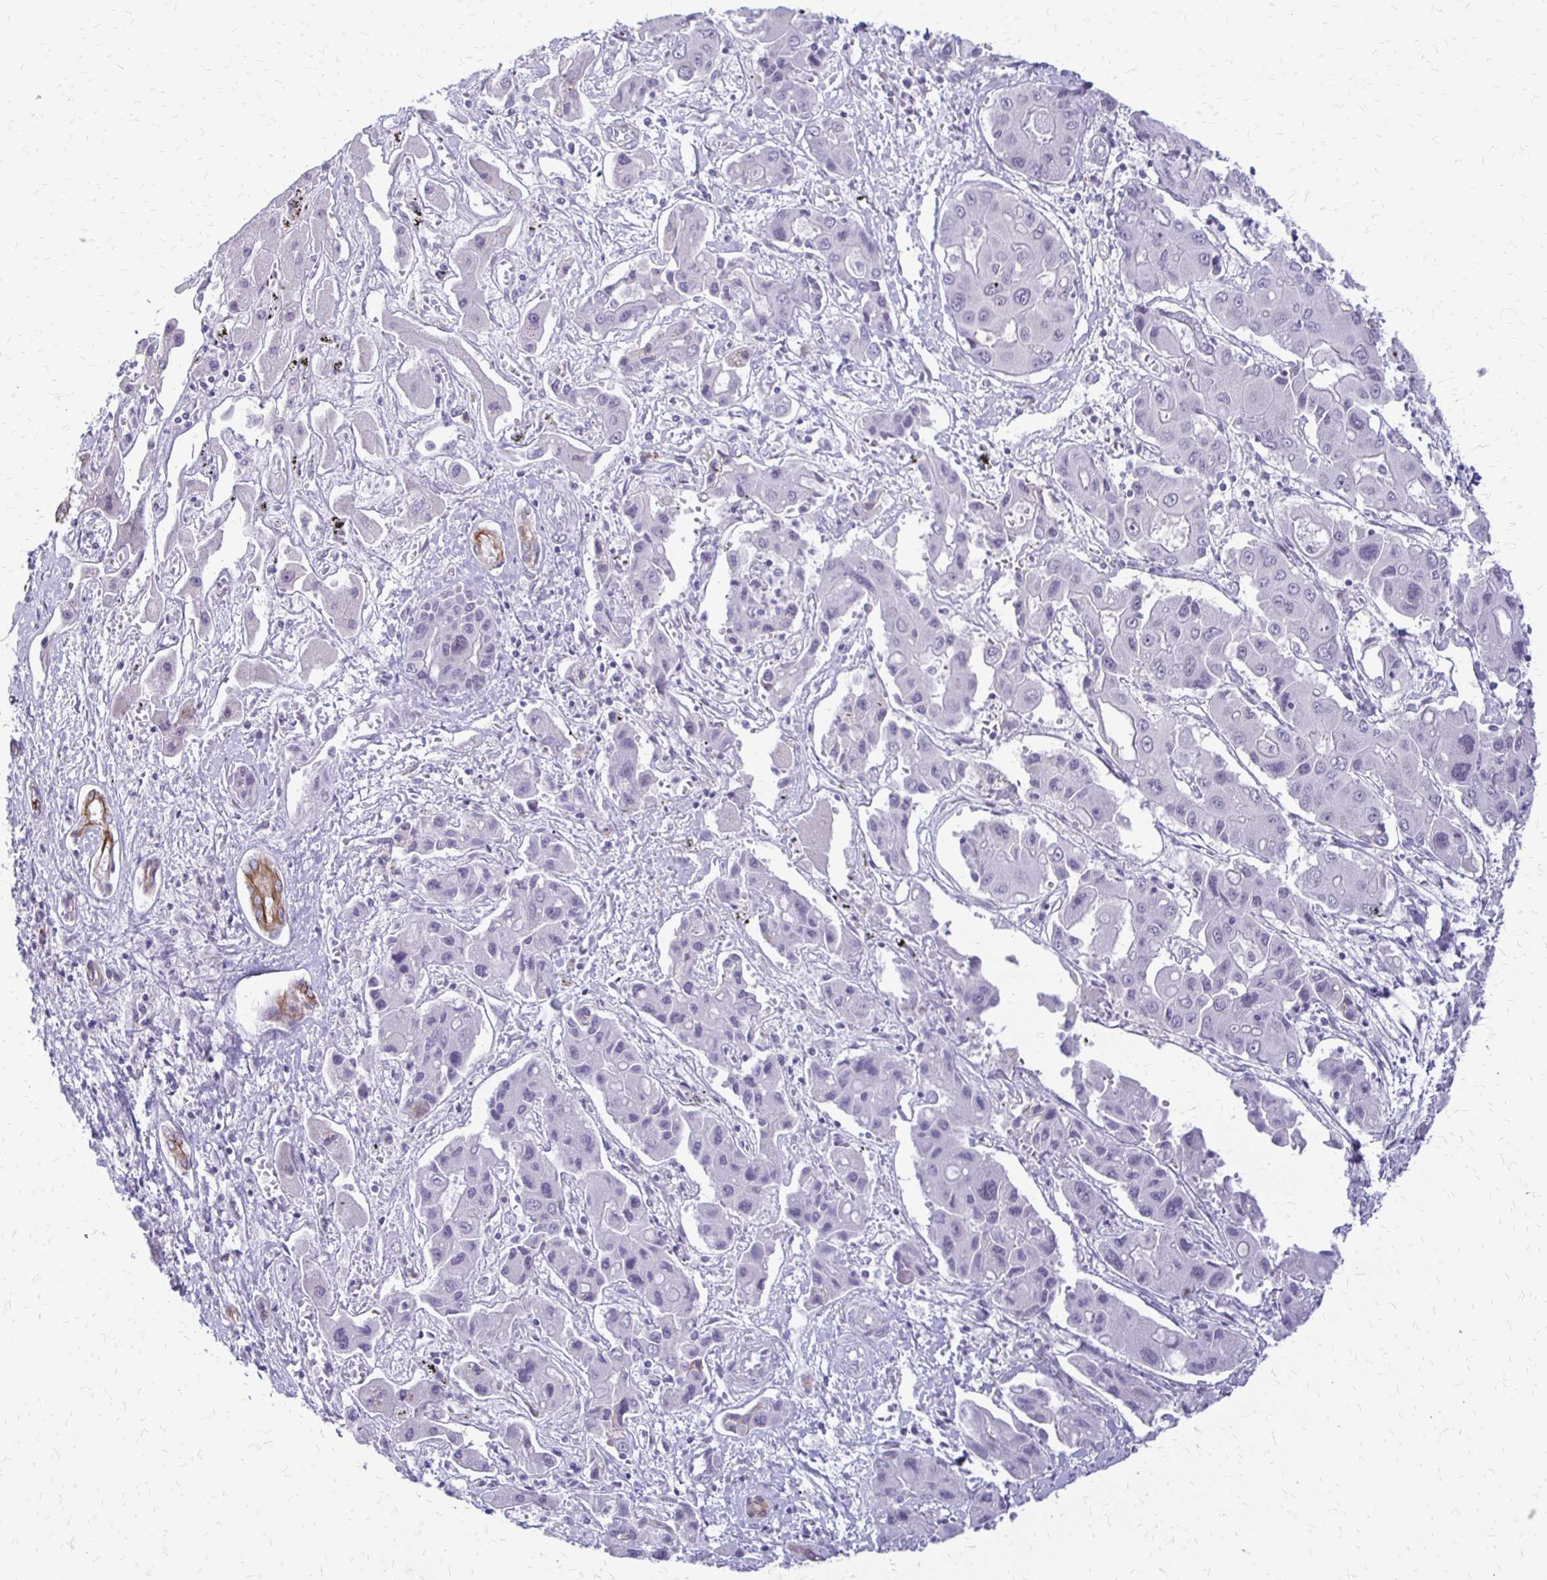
{"staining": {"intensity": "negative", "quantity": "none", "location": "none"}, "tissue": "liver cancer", "cell_type": "Tumor cells", "image_type": "cancer", "snomed": [{"axis": "morphology", "description": "Cholangiocarcinoma"}, {"axis": "topography", "description": "Liver"}], "caption": "Tumor cells are negative for brown protein staining in liver cancer (cholangiocarcinoma).", "gene": "EPYC", "patient": {"sex": "male", "age": 67}}